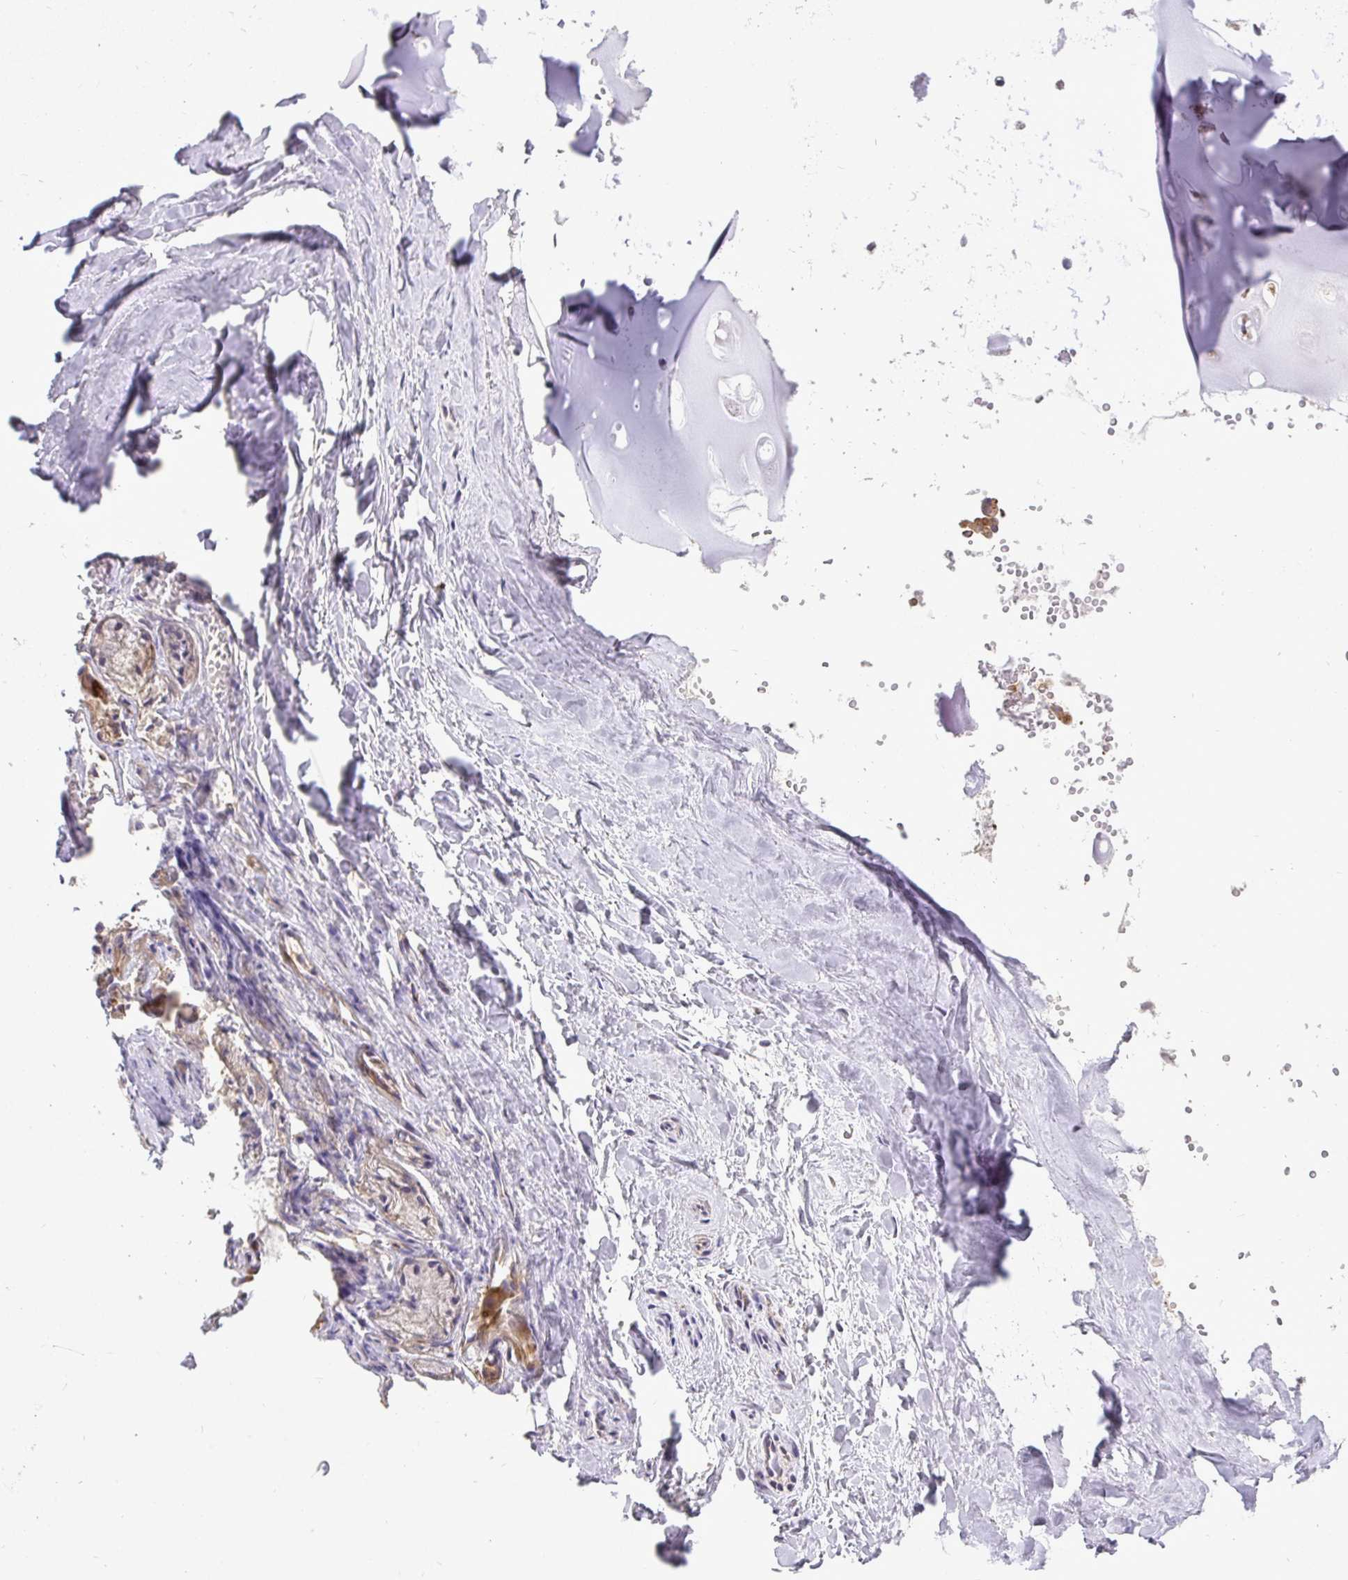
{"staining": {"intensity": "negative", "quantity": "none", "location": "none"}, "tissue": "adipose tissue", "cell_type": "Adipocytes", "image_type": "normal", "snomed": [{"axis": "morphology", "description": "Normal tissue, NOS"}, {"axis": "topography", "description": "Cartilage tissue"}, {"axis": "topography", "description": "Nasopharynx"}, {"axis": "topography", "description": "Thyroid gland"}], "caption": "IHC image of unremarkable adipose tissue stained for a protein (brown), which reveals no staining in adipocytes.", "gene": "STRIP1", "patient": {"sex": "male", "age": 63}}